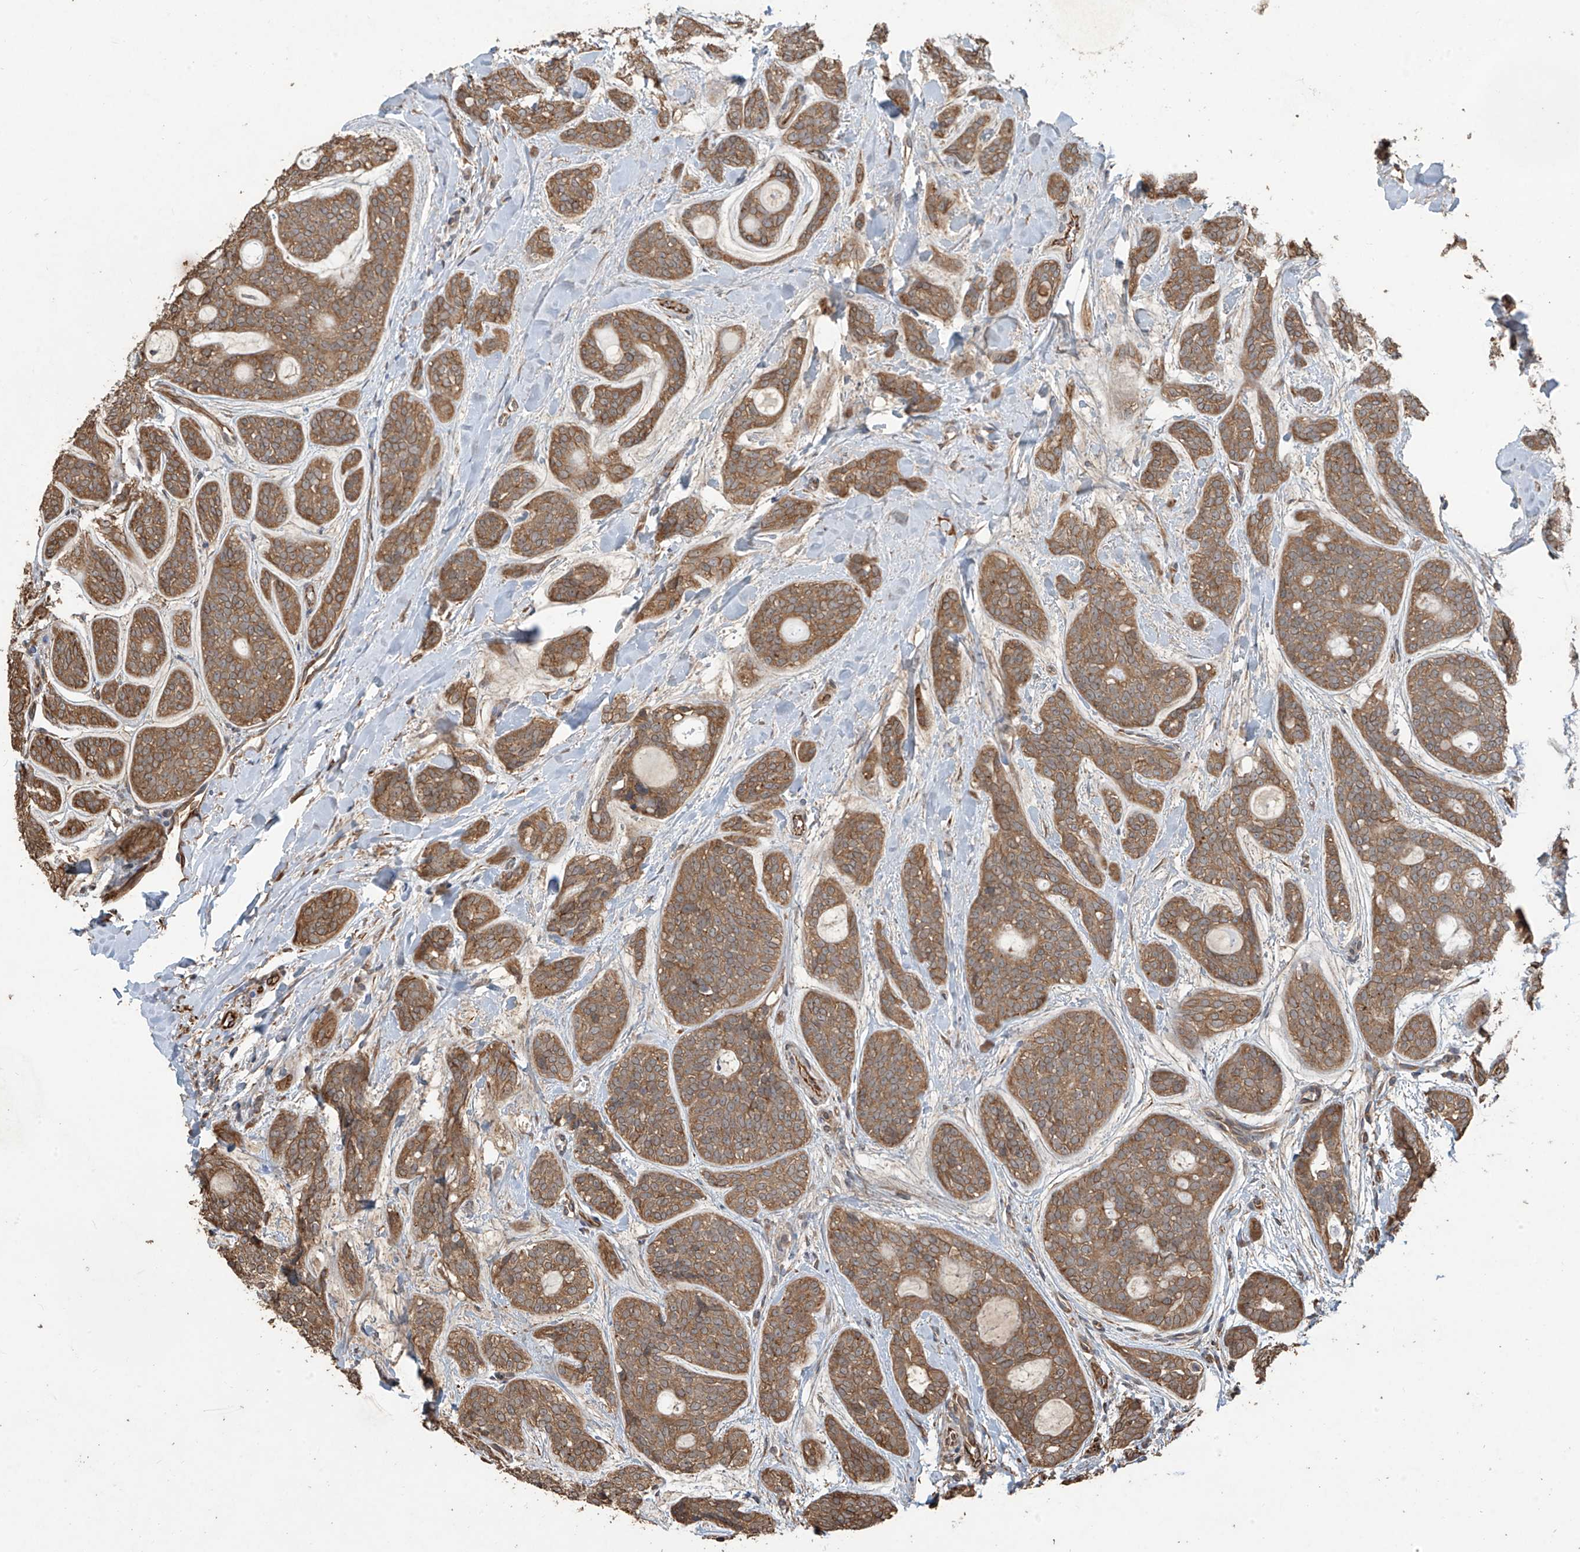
{"staining": {"intensity": "moderate", "quantity": ">75%", "location": "cytoplasmic/membranous"}, "tissue": "head and neck cancer", "cell_type": "Tumor cells", "image_type": "cancer", "snomed": [{"axis": "morphology", "description": "Adenocarcinoma, NOS"}, {"axis": "topography", "description": "Head-Neck"}], "caption": "Brown immunohistochemical staining in head and neck cancer (adenocarcinoma) displays moderate cytoplasmic/membranous staining in approximately >75% of tumor cells.", "gene": "AGBL5", "patient": {"sex": "male", "age": 66}}